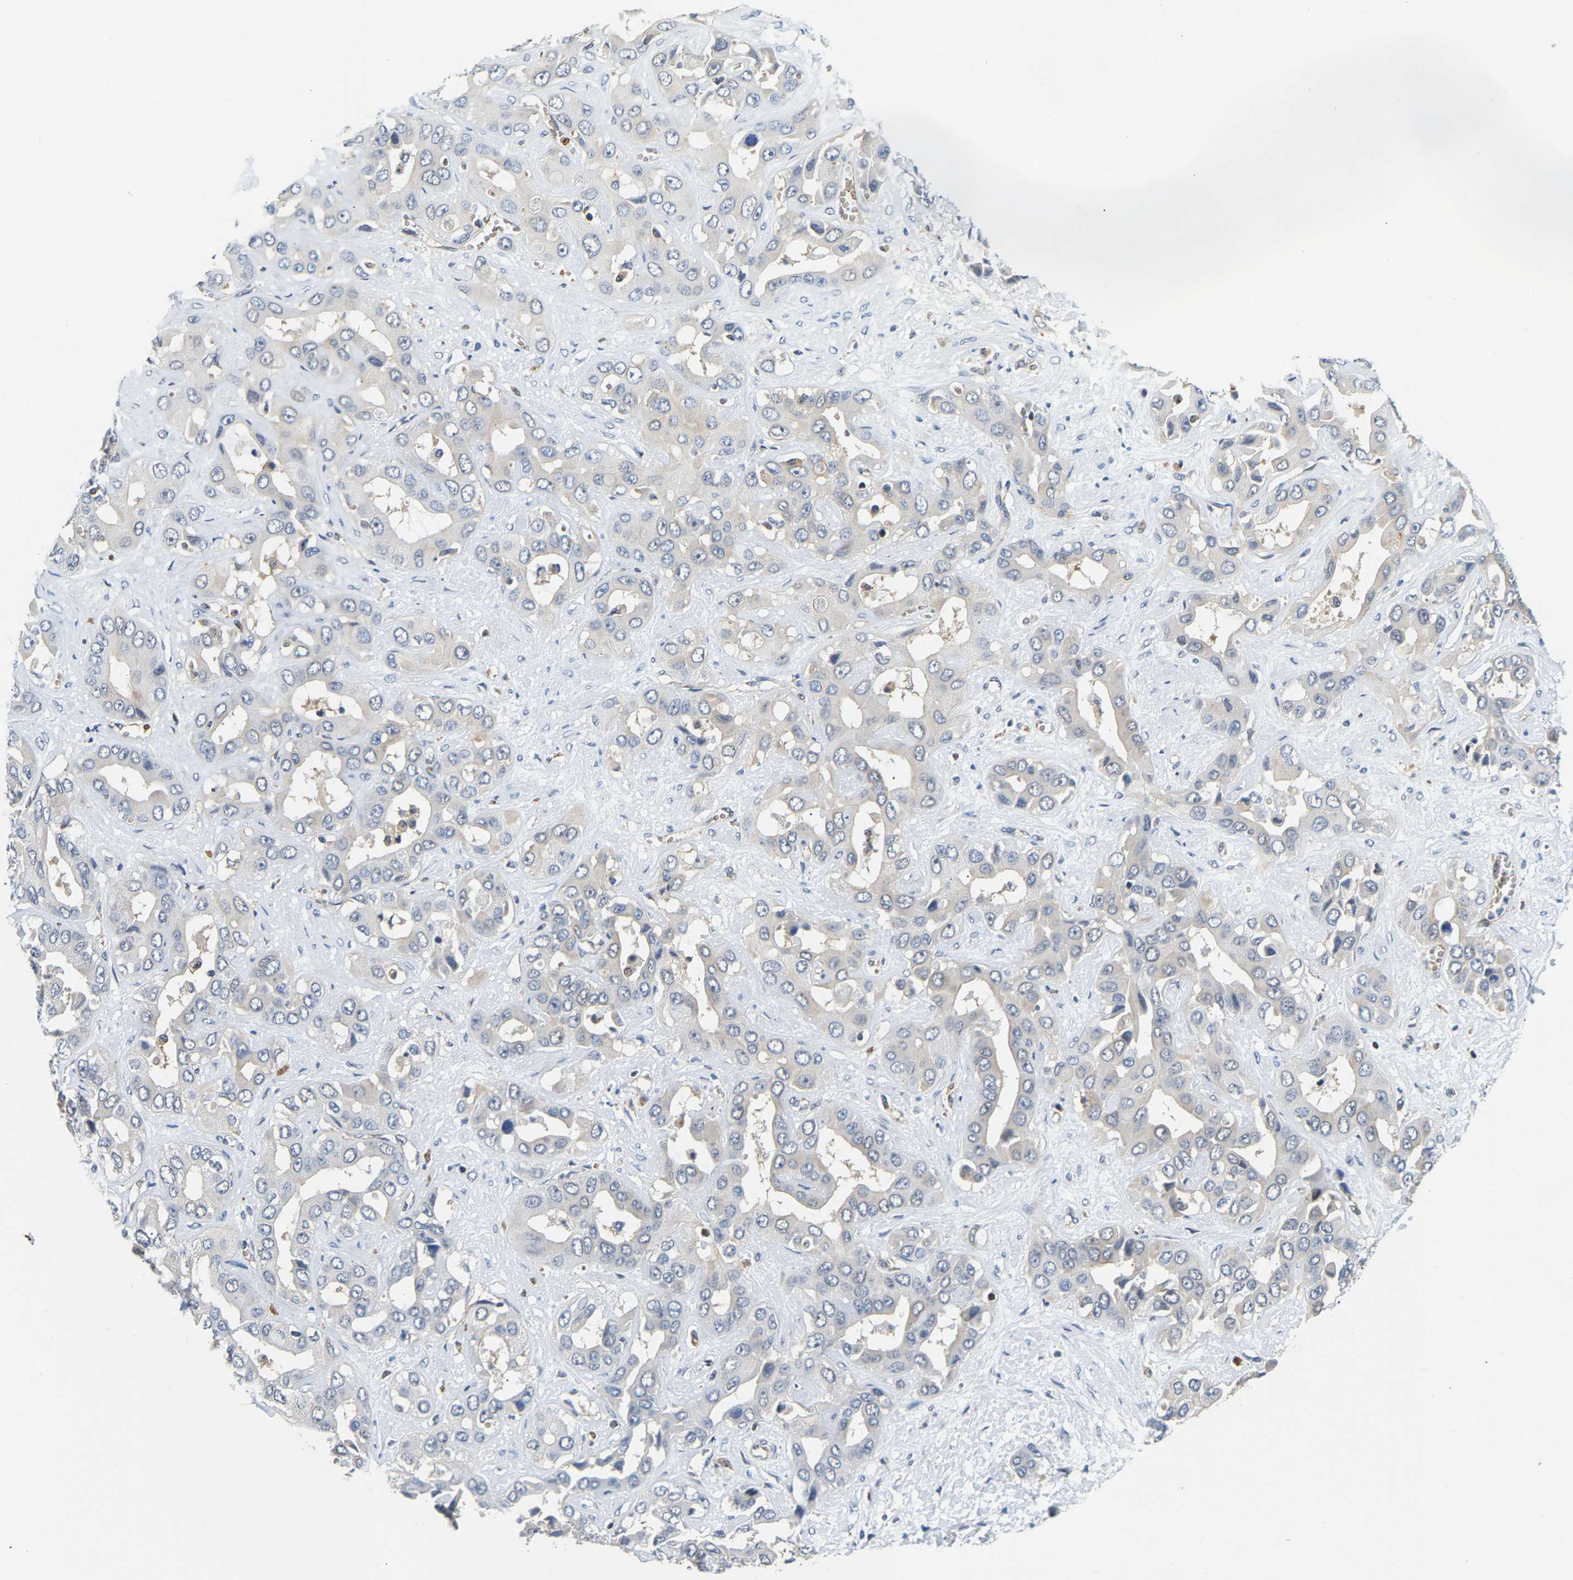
{"staining": {"intensity": "negative", "quantity": "none", "location": "none"}, "tissue": "liver cancer", "cell_type": "Tumor cells", "image_type": "cancer", "snomed": [{"axis": "morphology", "description": "Cholangiocarcinoma"}, {"axis": "topography", "description": "Liver"}], "caption": "This is a micrograph of immunohistochemistry (IHC) staining of liver cholangiocarcinoma, which shows no staining in tumor cells.", "gene": "GIMAP7", "patient": {"sex": "female", "age": 52}}